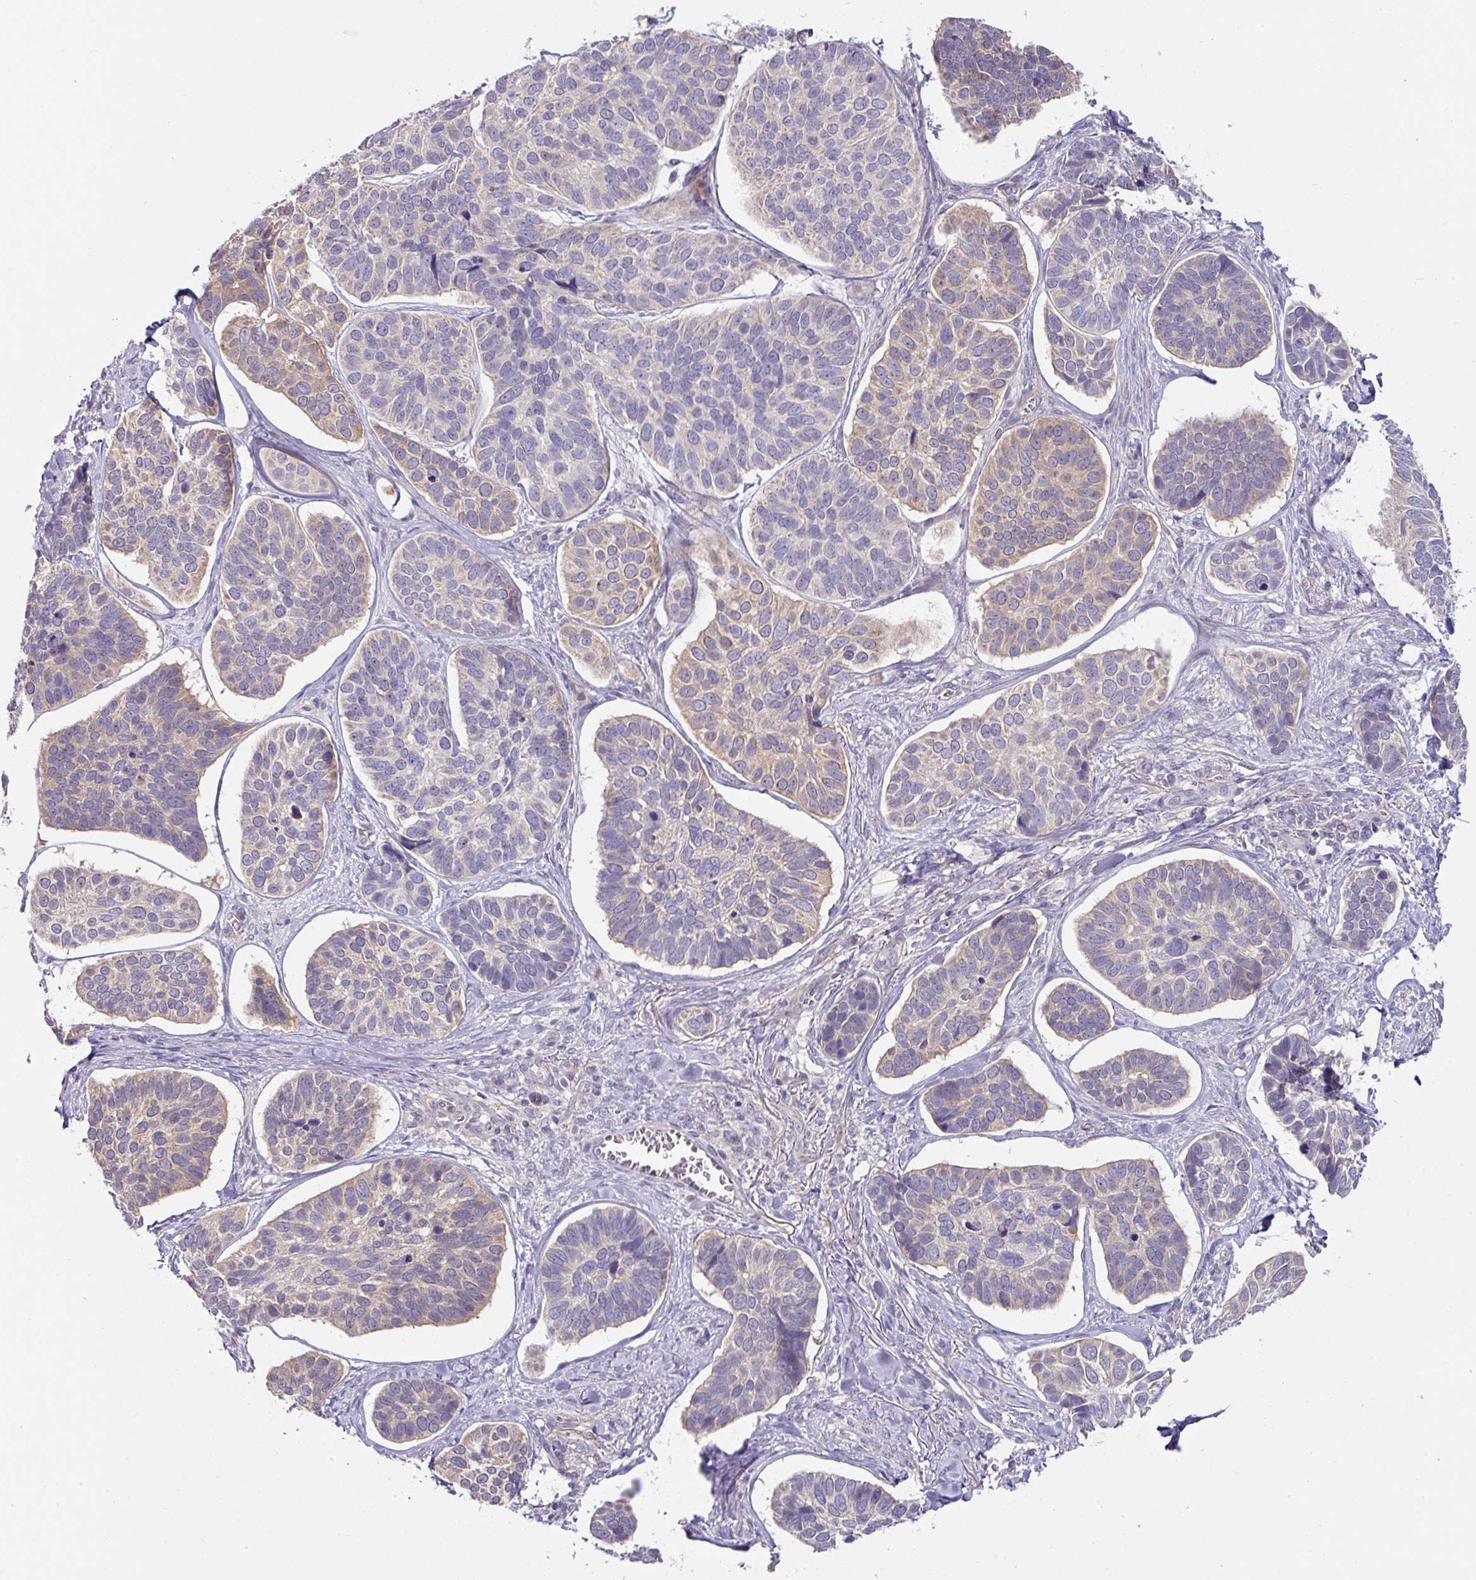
{"staining": {"intensity": "negative", "quantity": "none", "location": "none"}, "tissue": "skin cancer", "cell_type": "Tumor cells", "image_type": "cancer", "snomed": [{"axis": "morphology", "description": "Basal cell carcinoma"}, {"axis": "topography", "description": "Skin"}], "caption": "Immunohistochemistry micrograph of human skin cancer (basal cell carcinoma) stained for a protein (brown), which shows no expression in tumor cells.", "gene": "SLAMF6", "patient": {"sex": "male", "age": 62}}